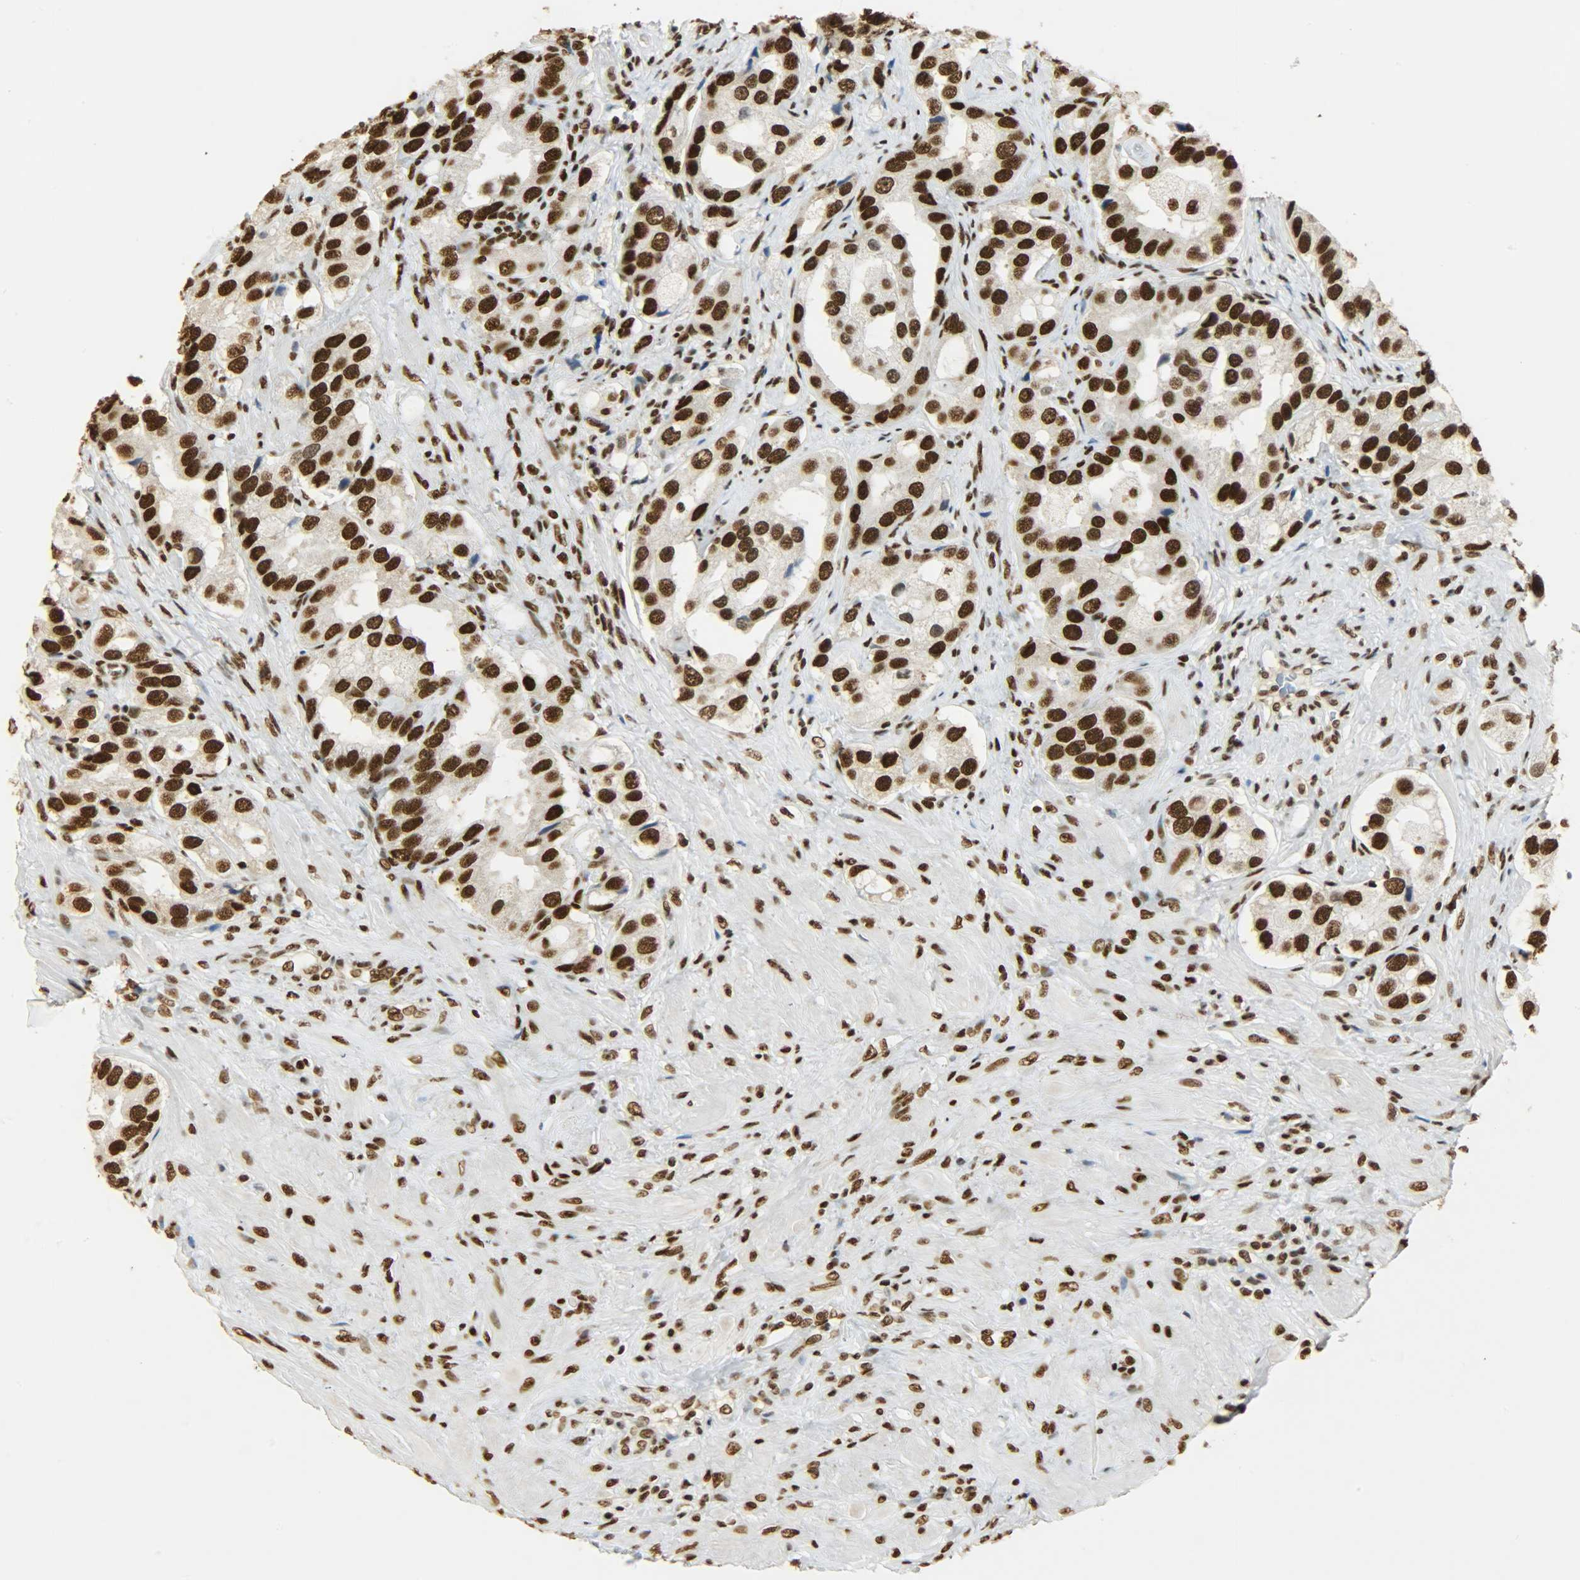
{"staining": {"intensity": "strong", "quantity": ">75%", "location": "nuclear"}, "tissue": "prostate cancer", "cell_type": "Tumor cells", "image_type": "cancer", "snomed": [{"axis": "morphology", "description": "Adenocarcinoma, High grade"}, {"axis": "topography", "description": "Prostate"}], "caption": "A histopathology image showing strong nuclear staining in about >75% of tumor cells in high-grade adenocarcinoma (prostate), as visualized by brown immunohistochemical staining.", "gene": "KHDRBS1", "patient": {"sex": "male", "age": 63}}